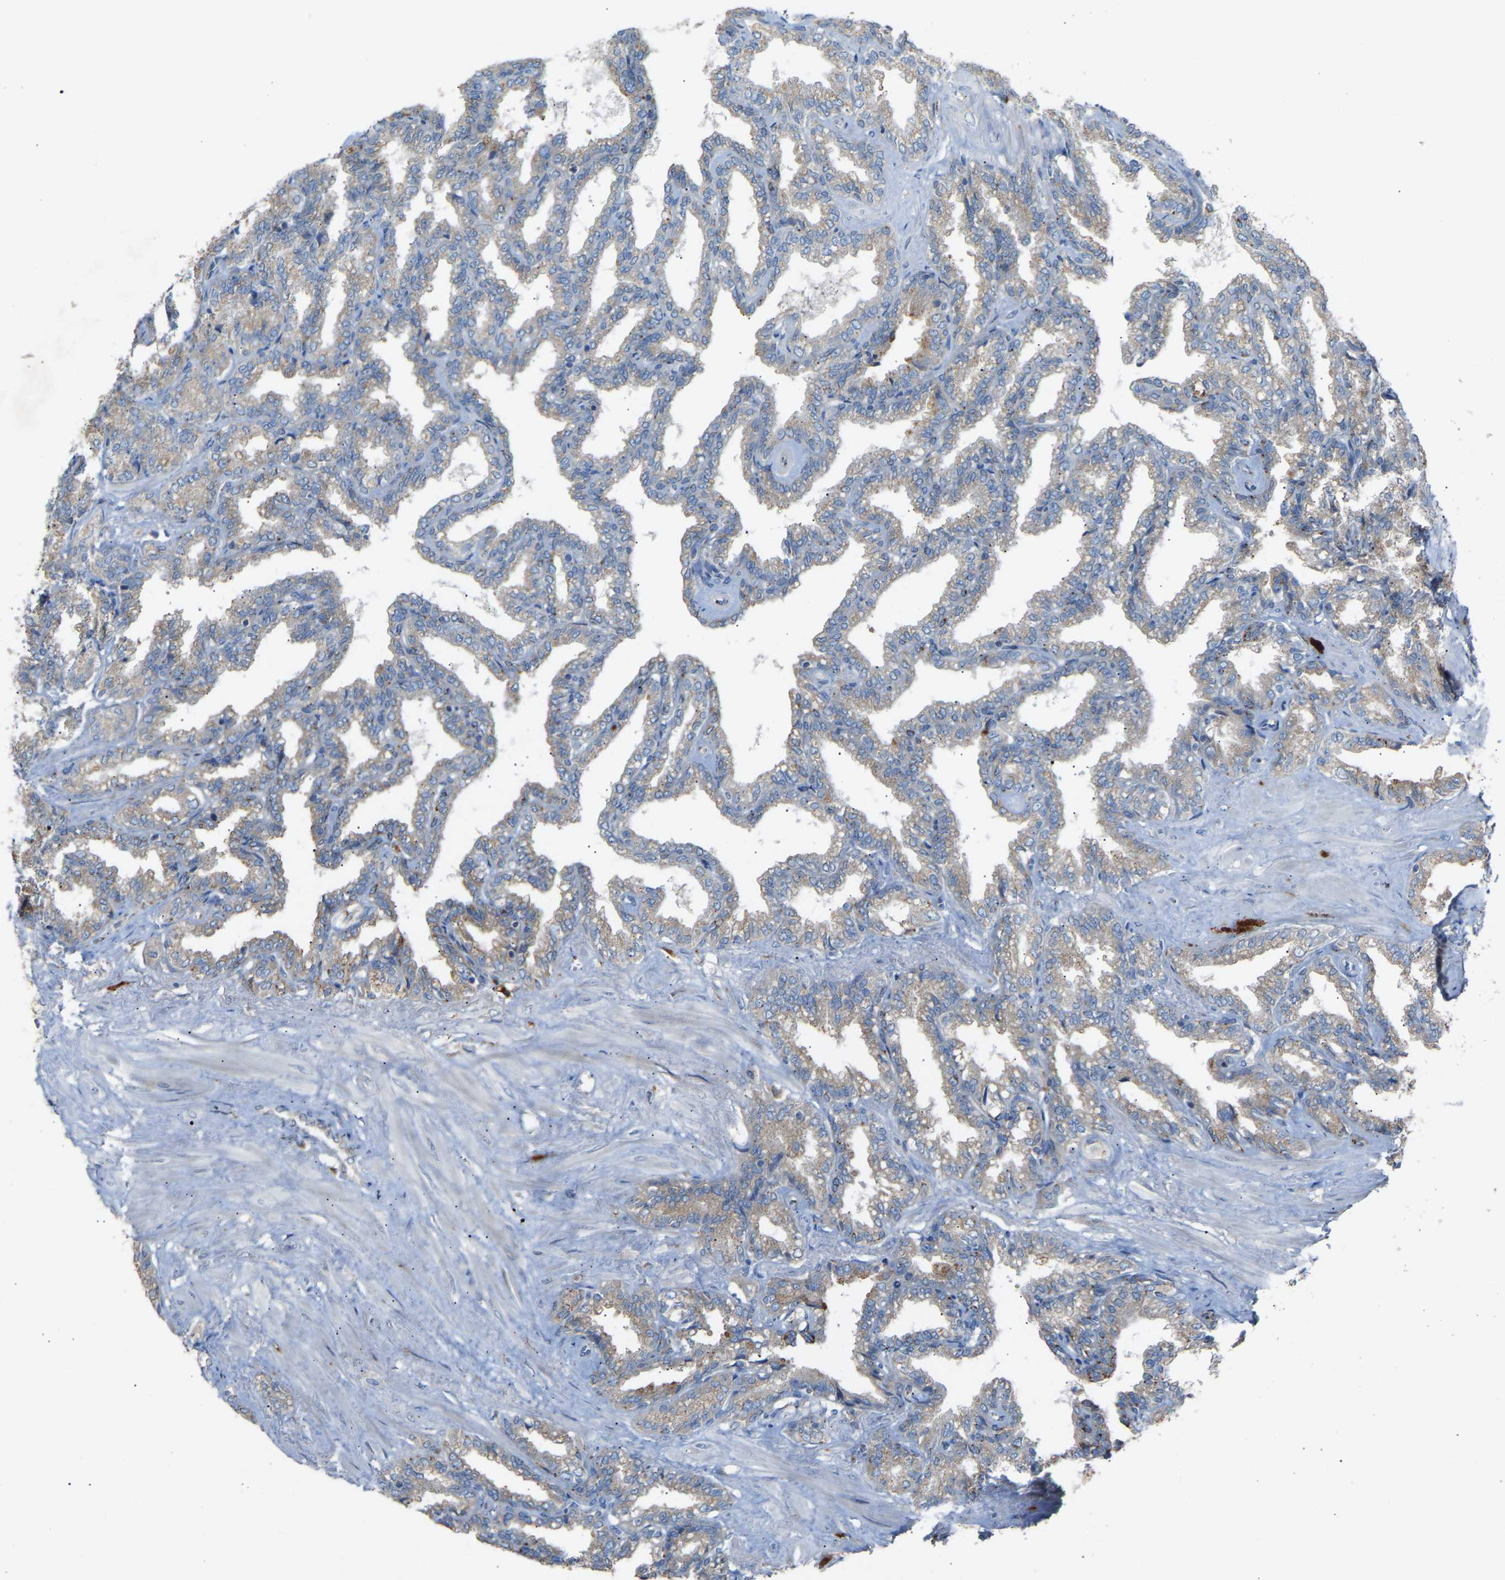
{"staining": {"intensity": "weak", "quantity": ">75%", "location": "cytoplasmic/membranous"}, "tissue": "seminal vesicle", "cell_type": "Glandular cells", "image_type": "normal", "snomed": [{"axis": "morphology", "description": "Normal tissue, NOS"}, {"axis": "topography", "description": "Seminal veicle"}], "caption": "A histopathology image showing weak cytoplasmic/membranous expression in approximately >75% of glandular cells in unremarkable seminal vesicle, as visualized by brown immunohistochemical staining.", "gene": "RGP1", "patient": {"sex": "male", "age": 46}}